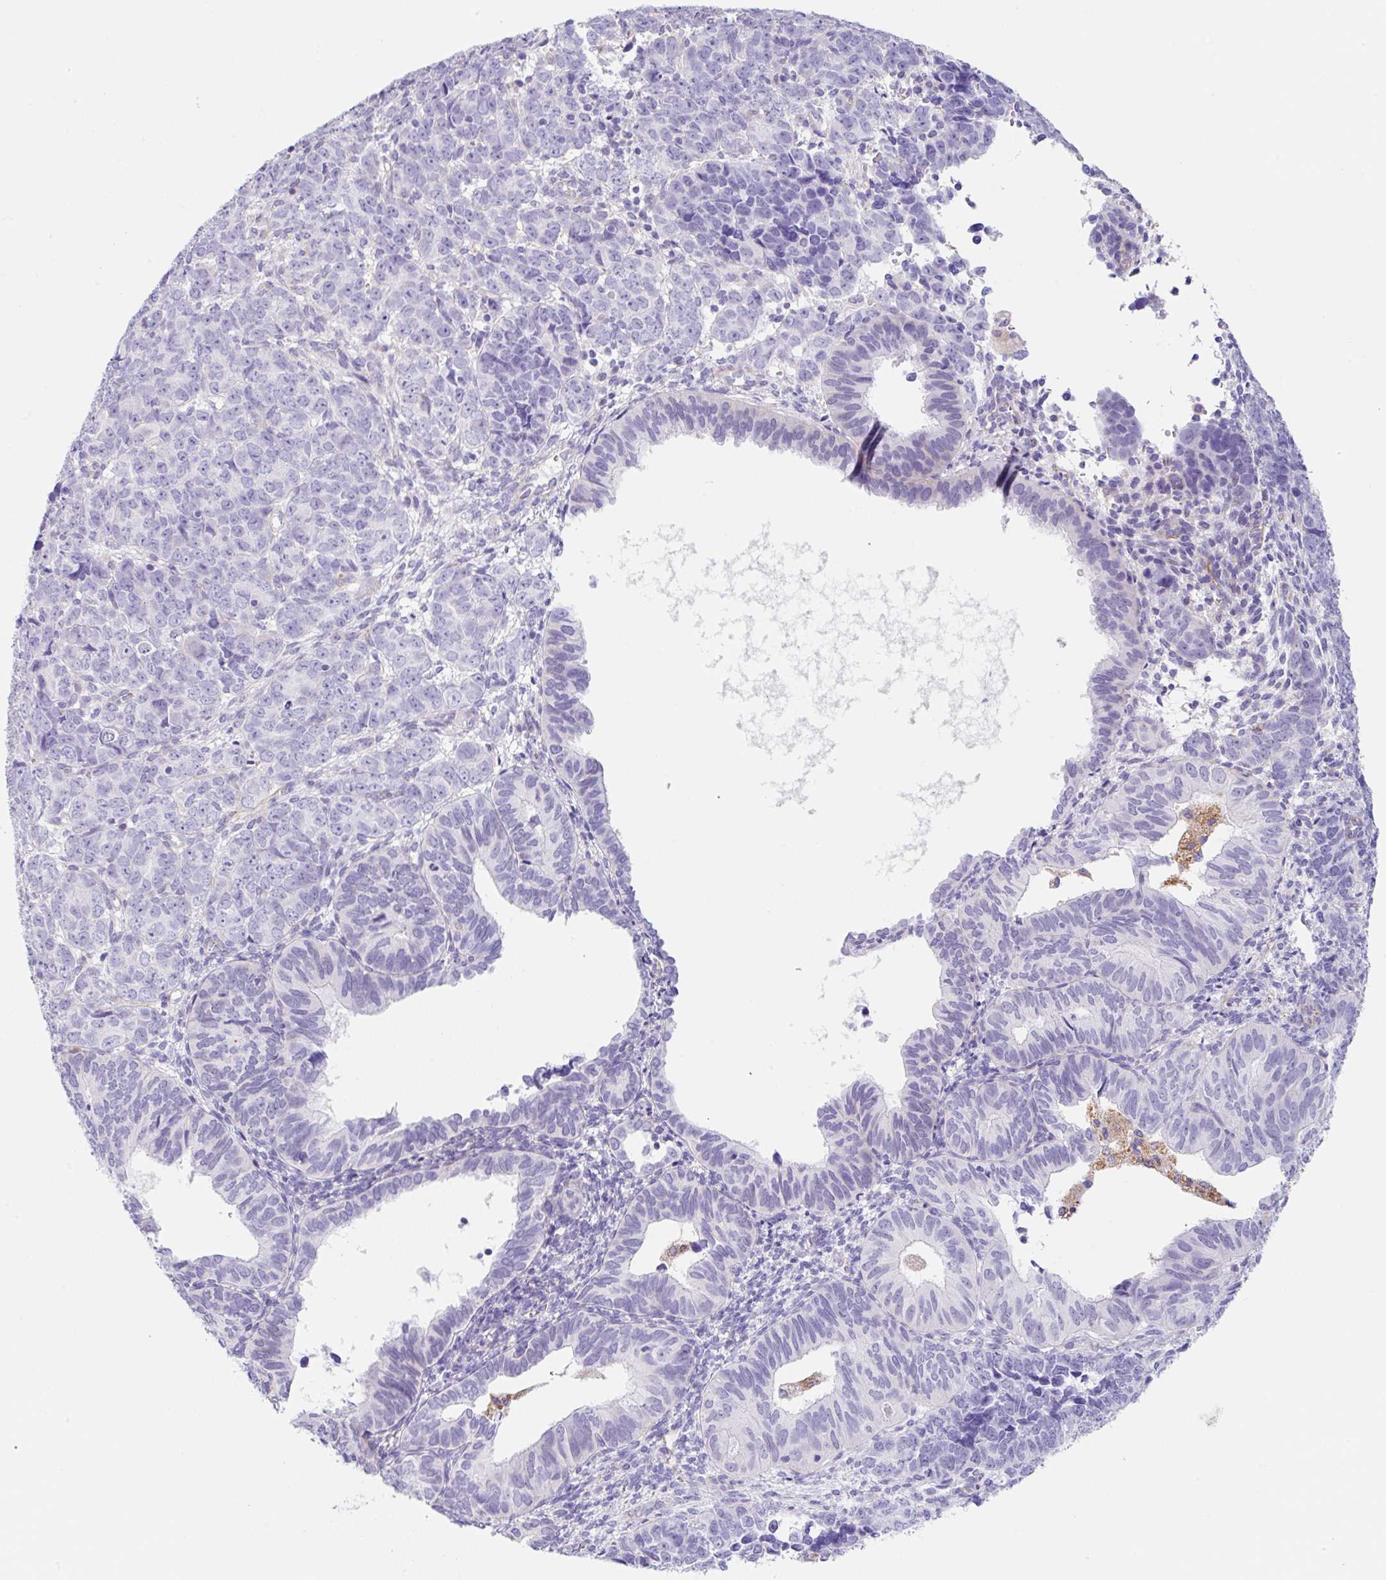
{"staining": {"intensity": "negative", "quantity": "none", "location": "none"}, "tissue": "endometrial cancer", "cell_type": "Tumor cells", "image_type": "cancer", "snomed": [{"axis": "morphology", "description": "Adenocarcinoma, NOS"}, {"axis": "topography", "description": "Endometrium"}], "caption": "IHC of human endometrial cancer (adenocarcinoma) displays no expression in tumor cells.", "gene": "DKK4", "patient": {"sex": "female", "age": 82}}